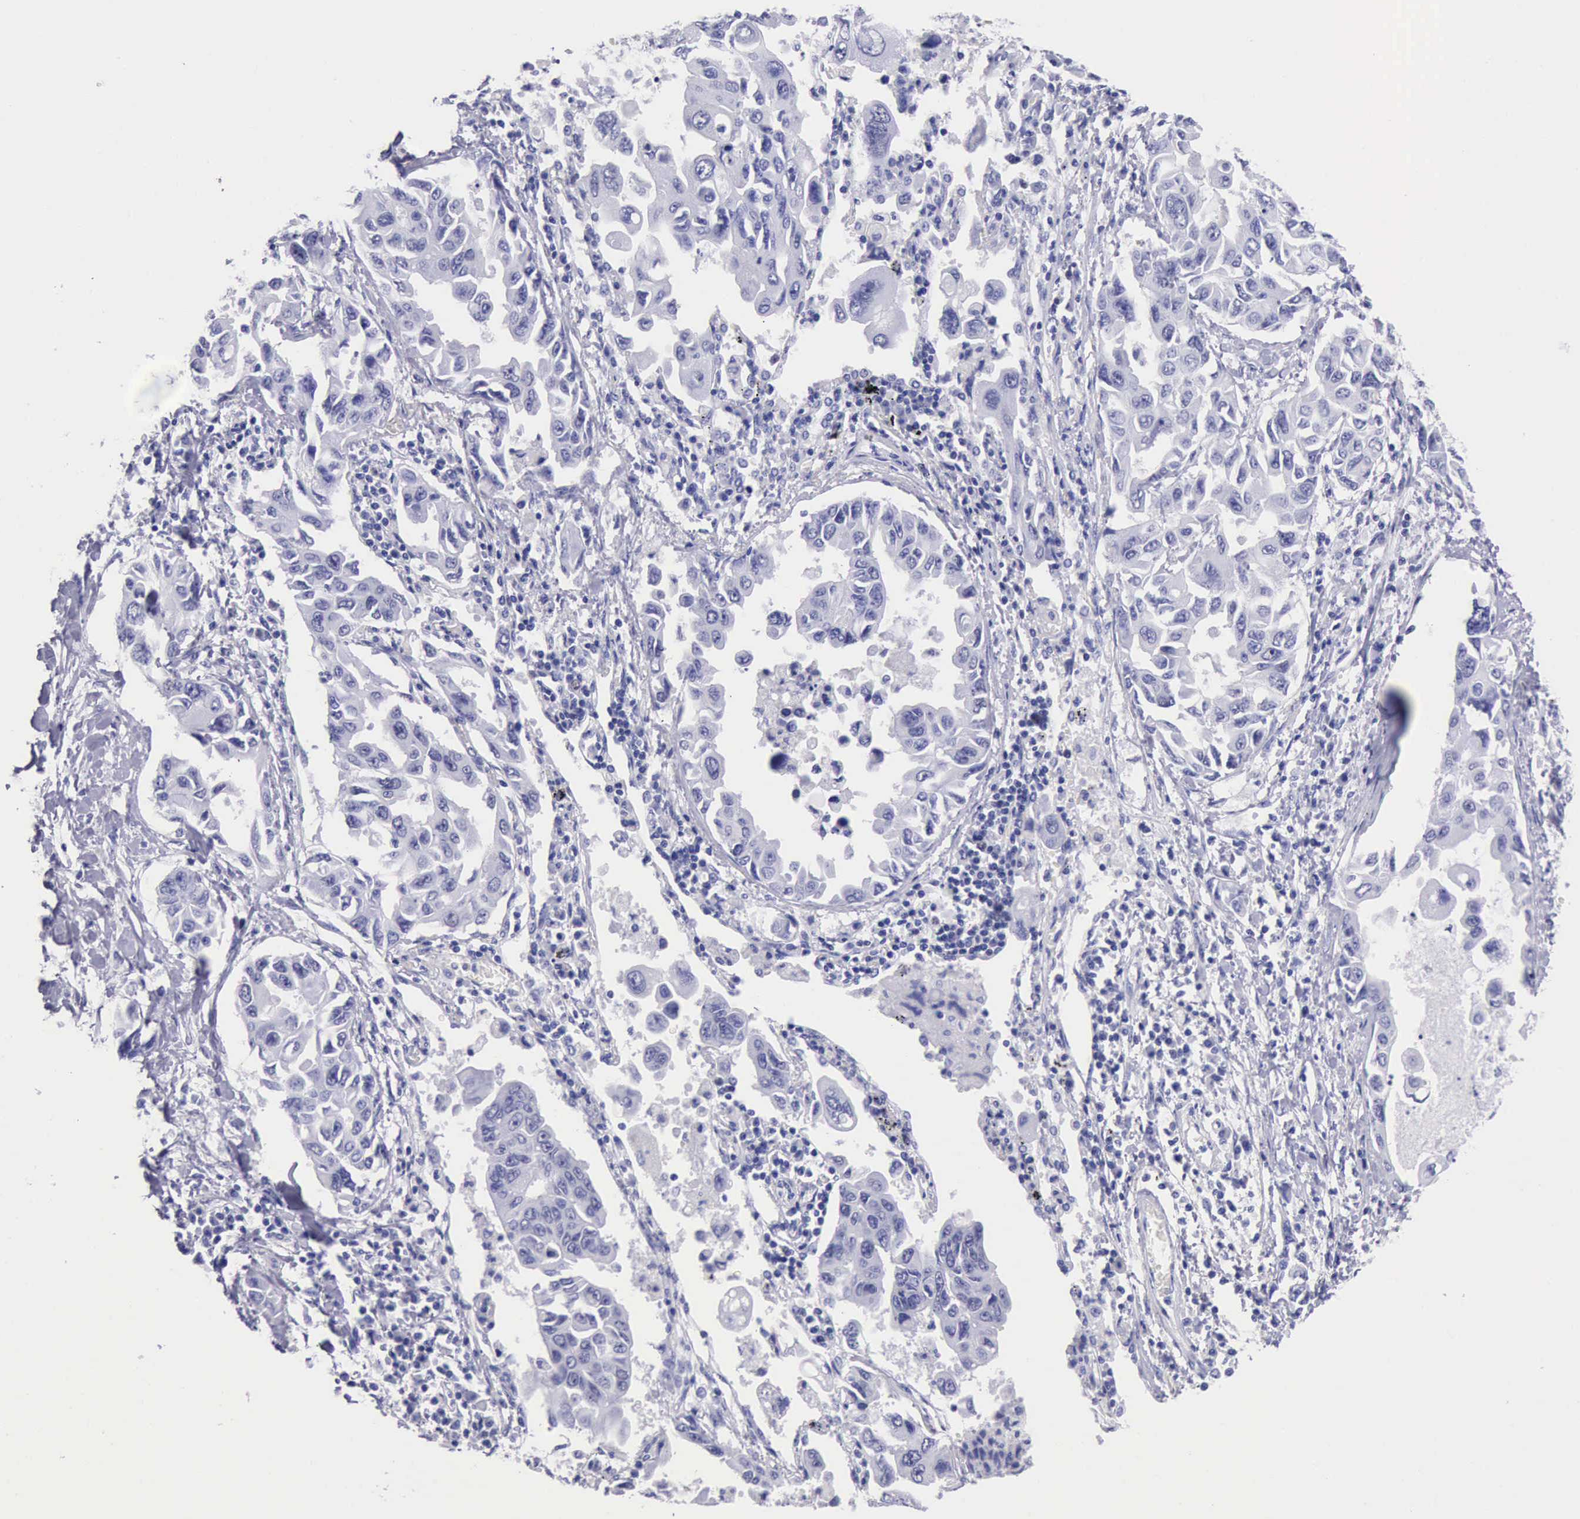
{"staining": {"intensity": "negative", "quantity": "none", "location": "none"}, "tissue": "lung cancer", "cell_type": "Tumor cells", "image_type": "cancer", "snomed": [{"axis": "morphology", "description": "Adenocarcinoma, NOS"}, {"axis": "topography", "description": "Lung"}], "caption": "The IHC image has no significant expression in tumor cells of lung cancer (adenocarcinoma) tissue. (Stains: DAB (3,3'-diaminobenzidine) immunohistochemistry with hematoxylin counter stain, Microscopy: brightfield microscopy at high magnification).", "gene": "MCM2", "patient": {"sex": "male", "age": 64}}